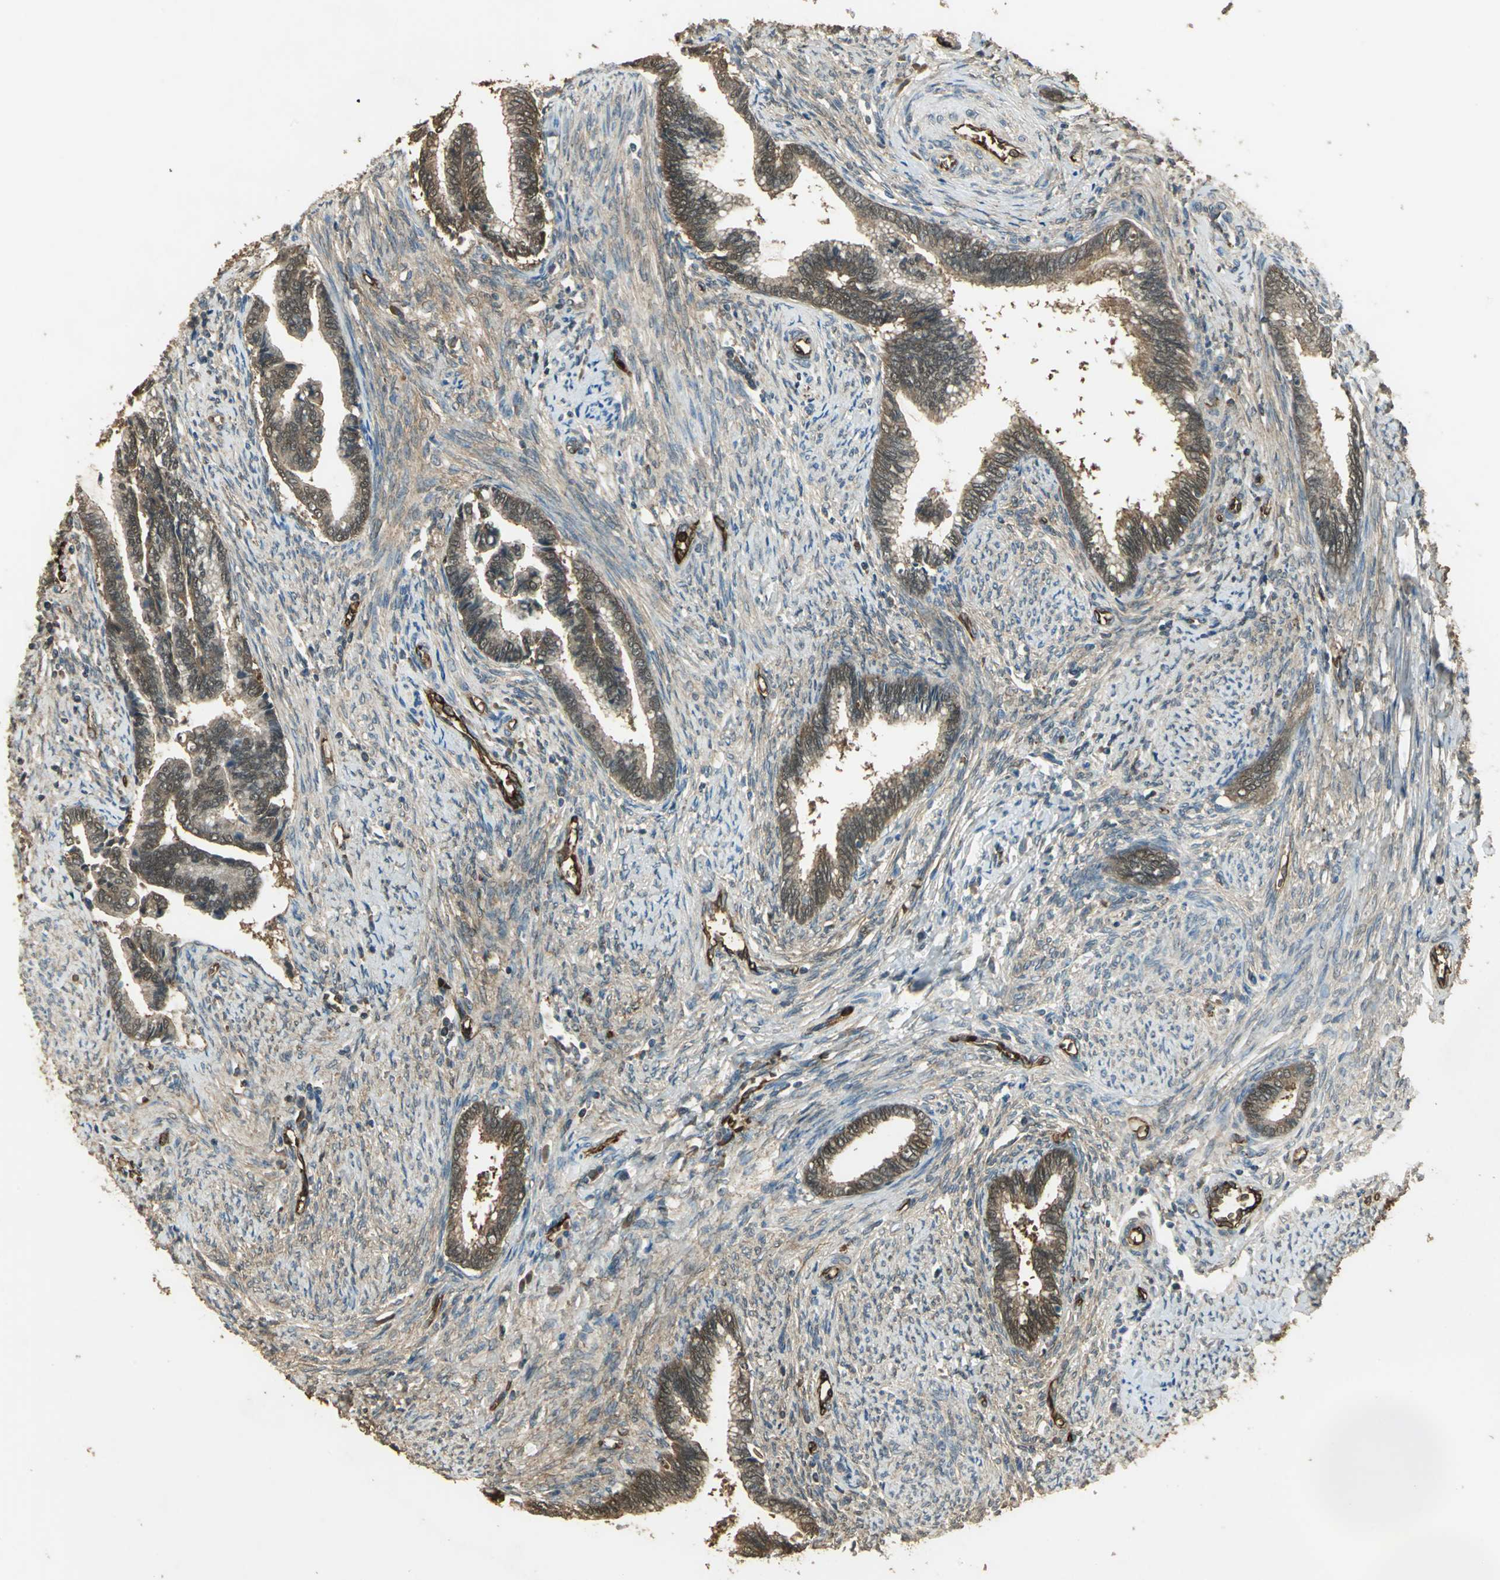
{"staining": {"intensity": "moderate", "quantity": ">75%", "location": "cytoplasmic/membranous,nuclear"}, "tissue": "cervical cancer", "cell_type": "Tumor cells", "image_type": "cancer", "snomed": [{"axis": "morphology", "description": "Adenocarcinoma, NOS"}, {"axis": "topography", "description": "Cervix"}], "caption": "Immunohistochemistry (IHC) photomicrograph of neoplastic tissue: adenocarcinoma (cervical) stained using immunohistochemistry (IHC) displays medium levels of moderate protein expression localized specifically in the cytoplasmic/membranous and nuclear of tumor cells, appearing as a cytoplasmic/membranous and nuclear brown color.", "gene": "DDAH1", "patient": {"sex": "female", "age": 44}}